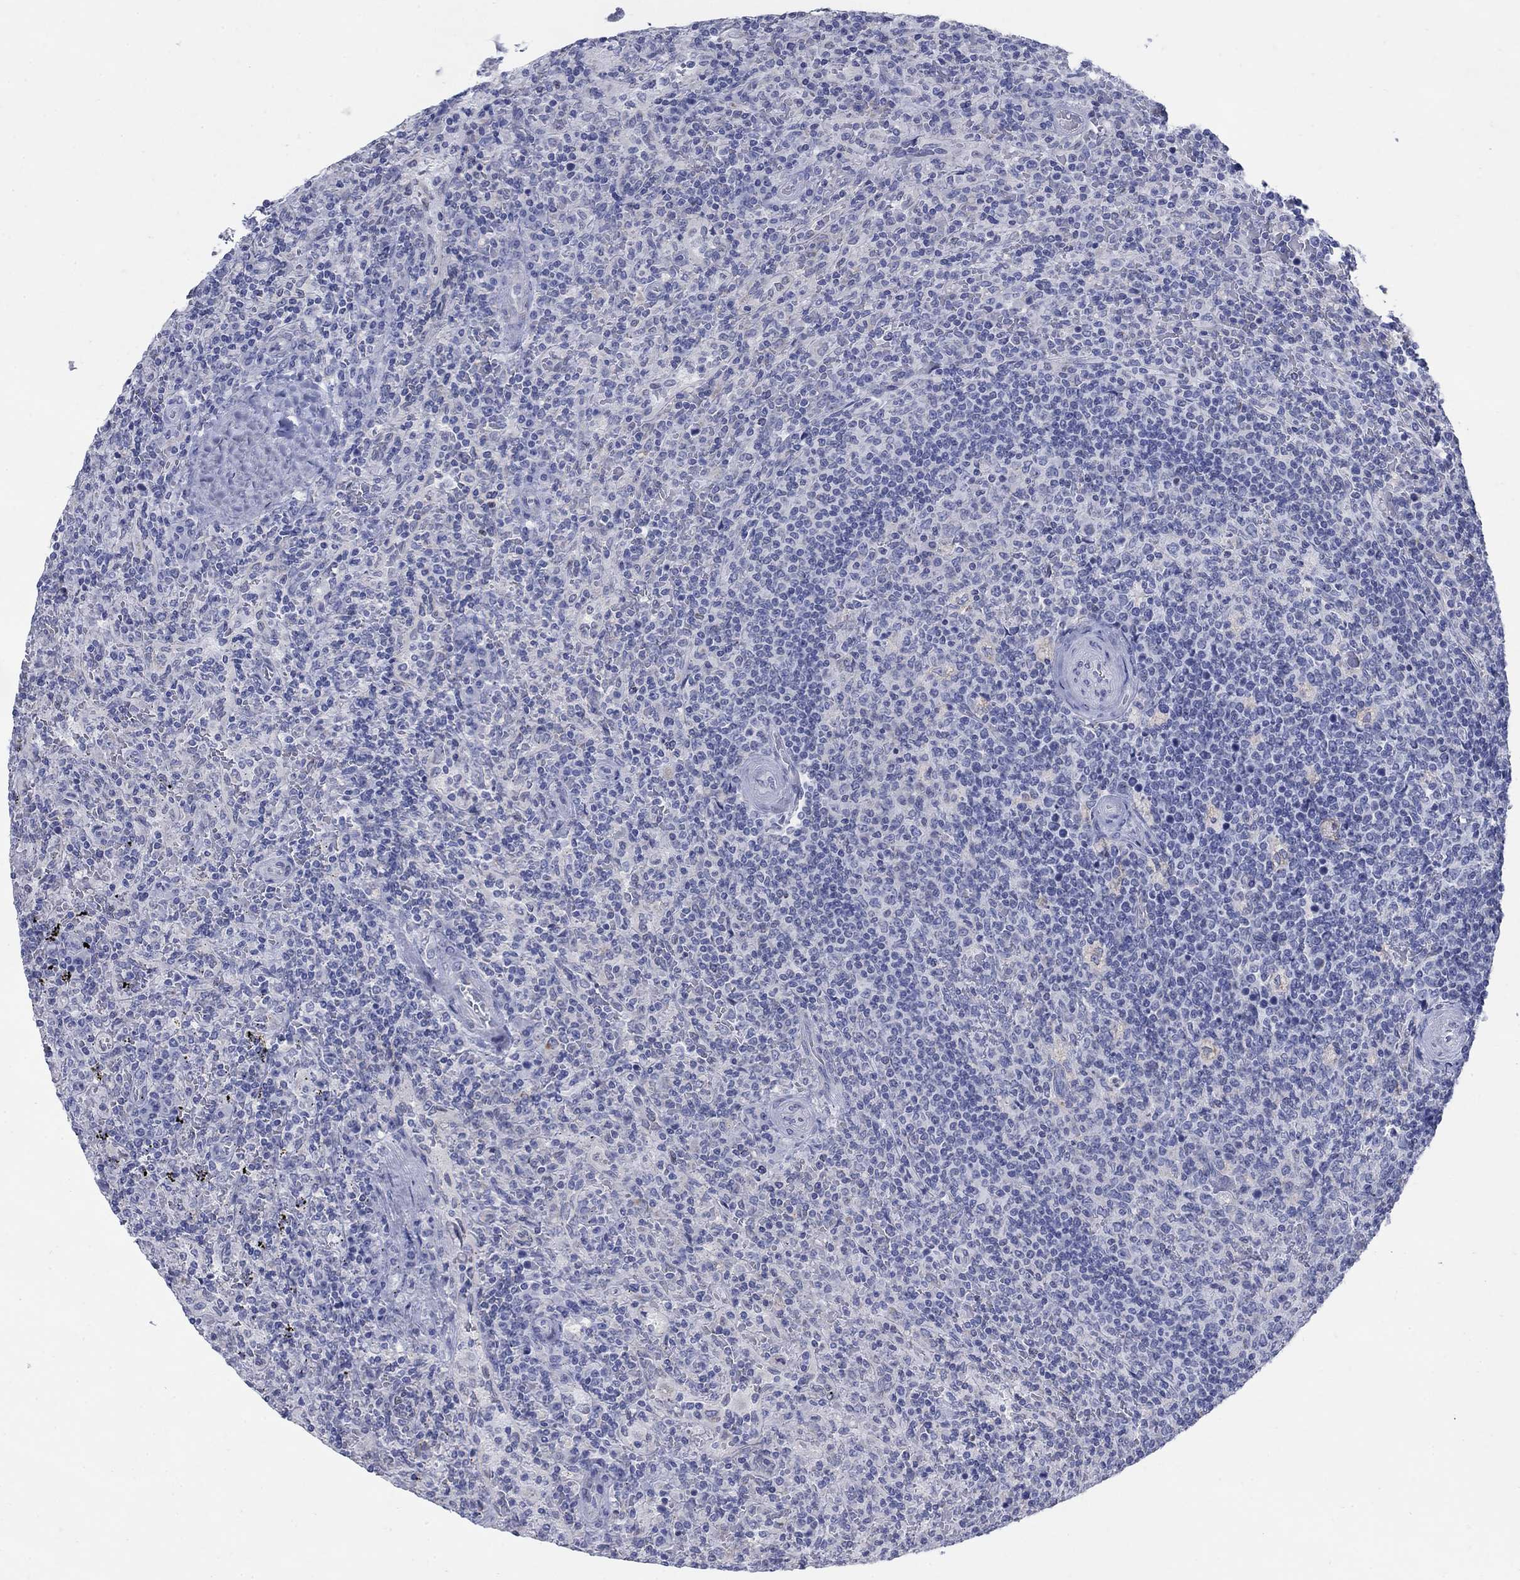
{"staining": {"intensity": "negative", "quantity": "none", "location": "none"}, "tissue": "lymphoma", "cell_type": "Tumor cells", "image_type": "cancer", "snomed": [{"axis": "morphology", "description": "Malignant lymphoma, non-Hodgkin's type, Low grade"}, {"axis": "topography", "description": "Spleen"}], "caption": "A high-resolution image shows immunohistochemistry staining of lymphoma, which exhibits no significant staining in tumor cells. (DAB immunohistochemistry visualized using brightfield microscopy, high magnification).", "gene": "SCCPDH", "patient": {"sex": "male", "age": 62}}